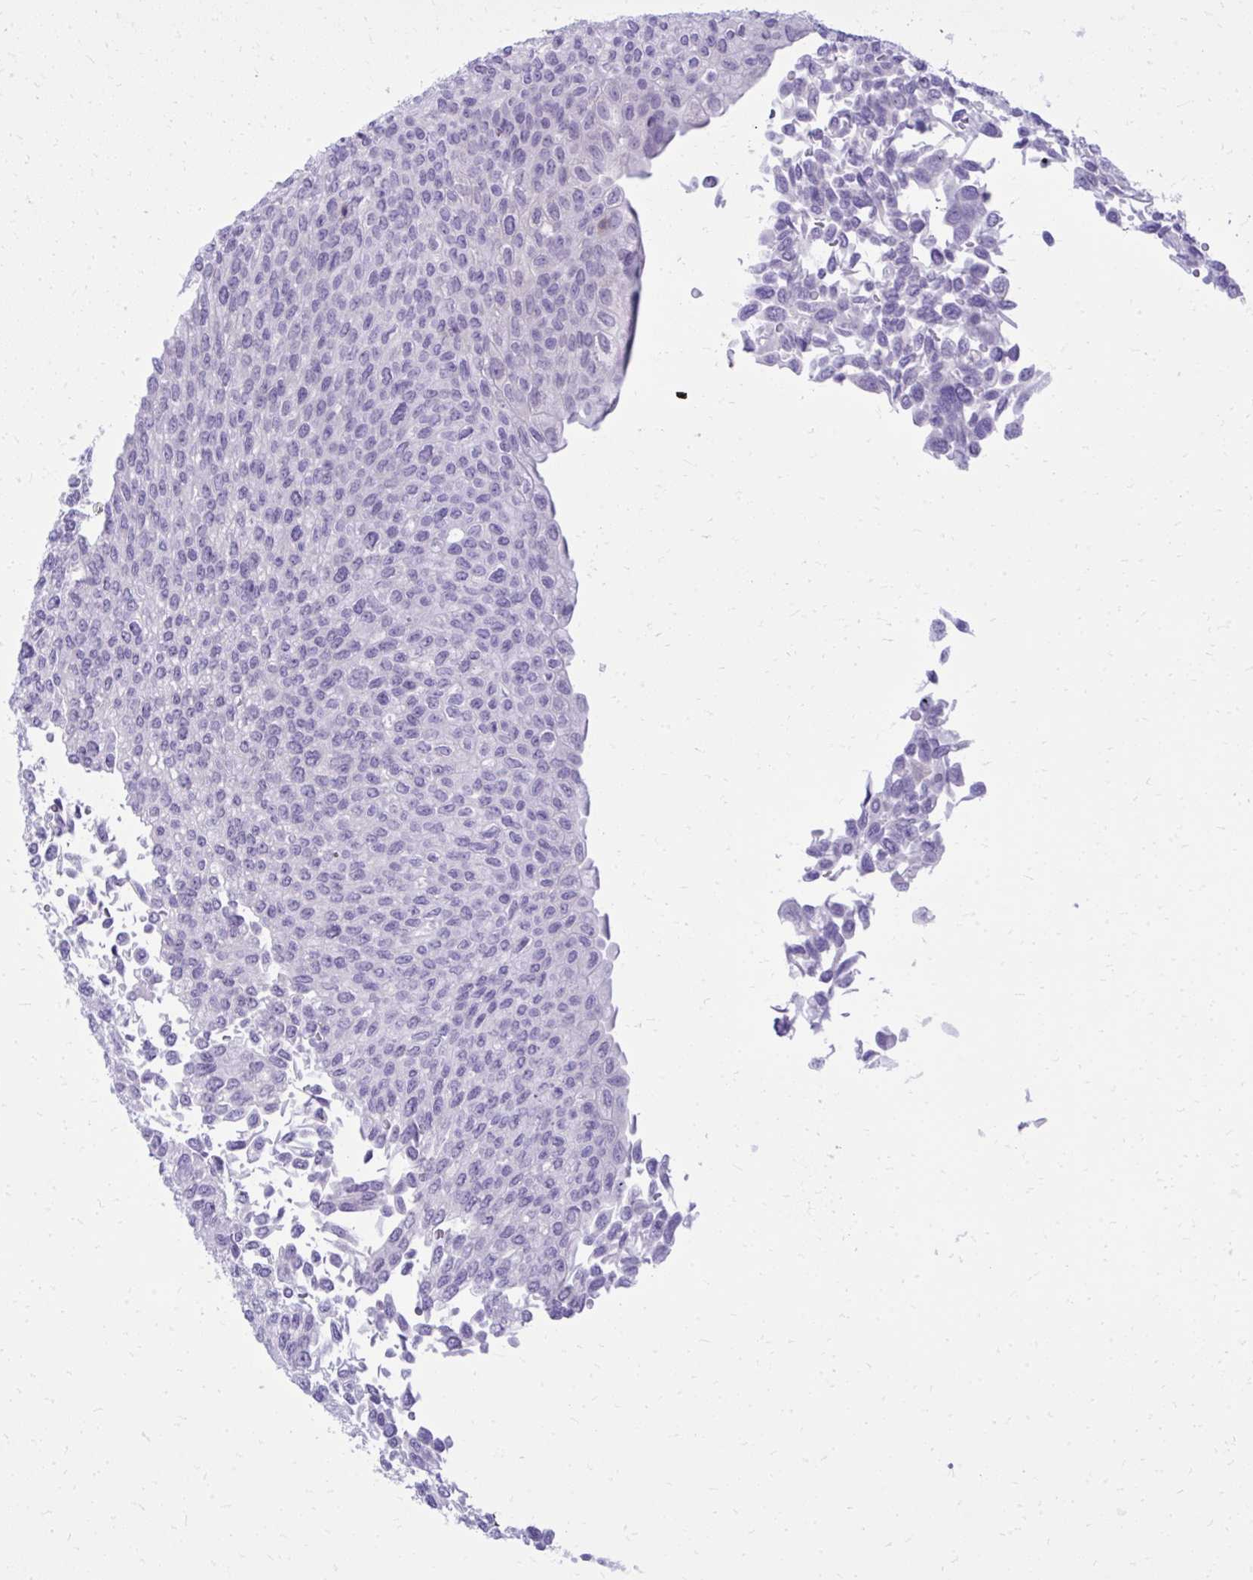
{"staining": {"intensity": "negative", "quantity": "none", "location": "none"}, "tissue": "urothelial cancer", "cell_type": "Tumor cells", "image_type": "cancer", "snomed": [{"axis": "morphology", "description": "Urothelial carcinoma, NOS"}, {"axis": "topography", "description": "Urinary bladder"}], "caption": "IHC histopathology image of human urothelial cancer stained for a protein (brown), which reveals no expression in tumor cells.", "gene": "GPRIN3", "patient": {"sex": "male", "age": 59}}